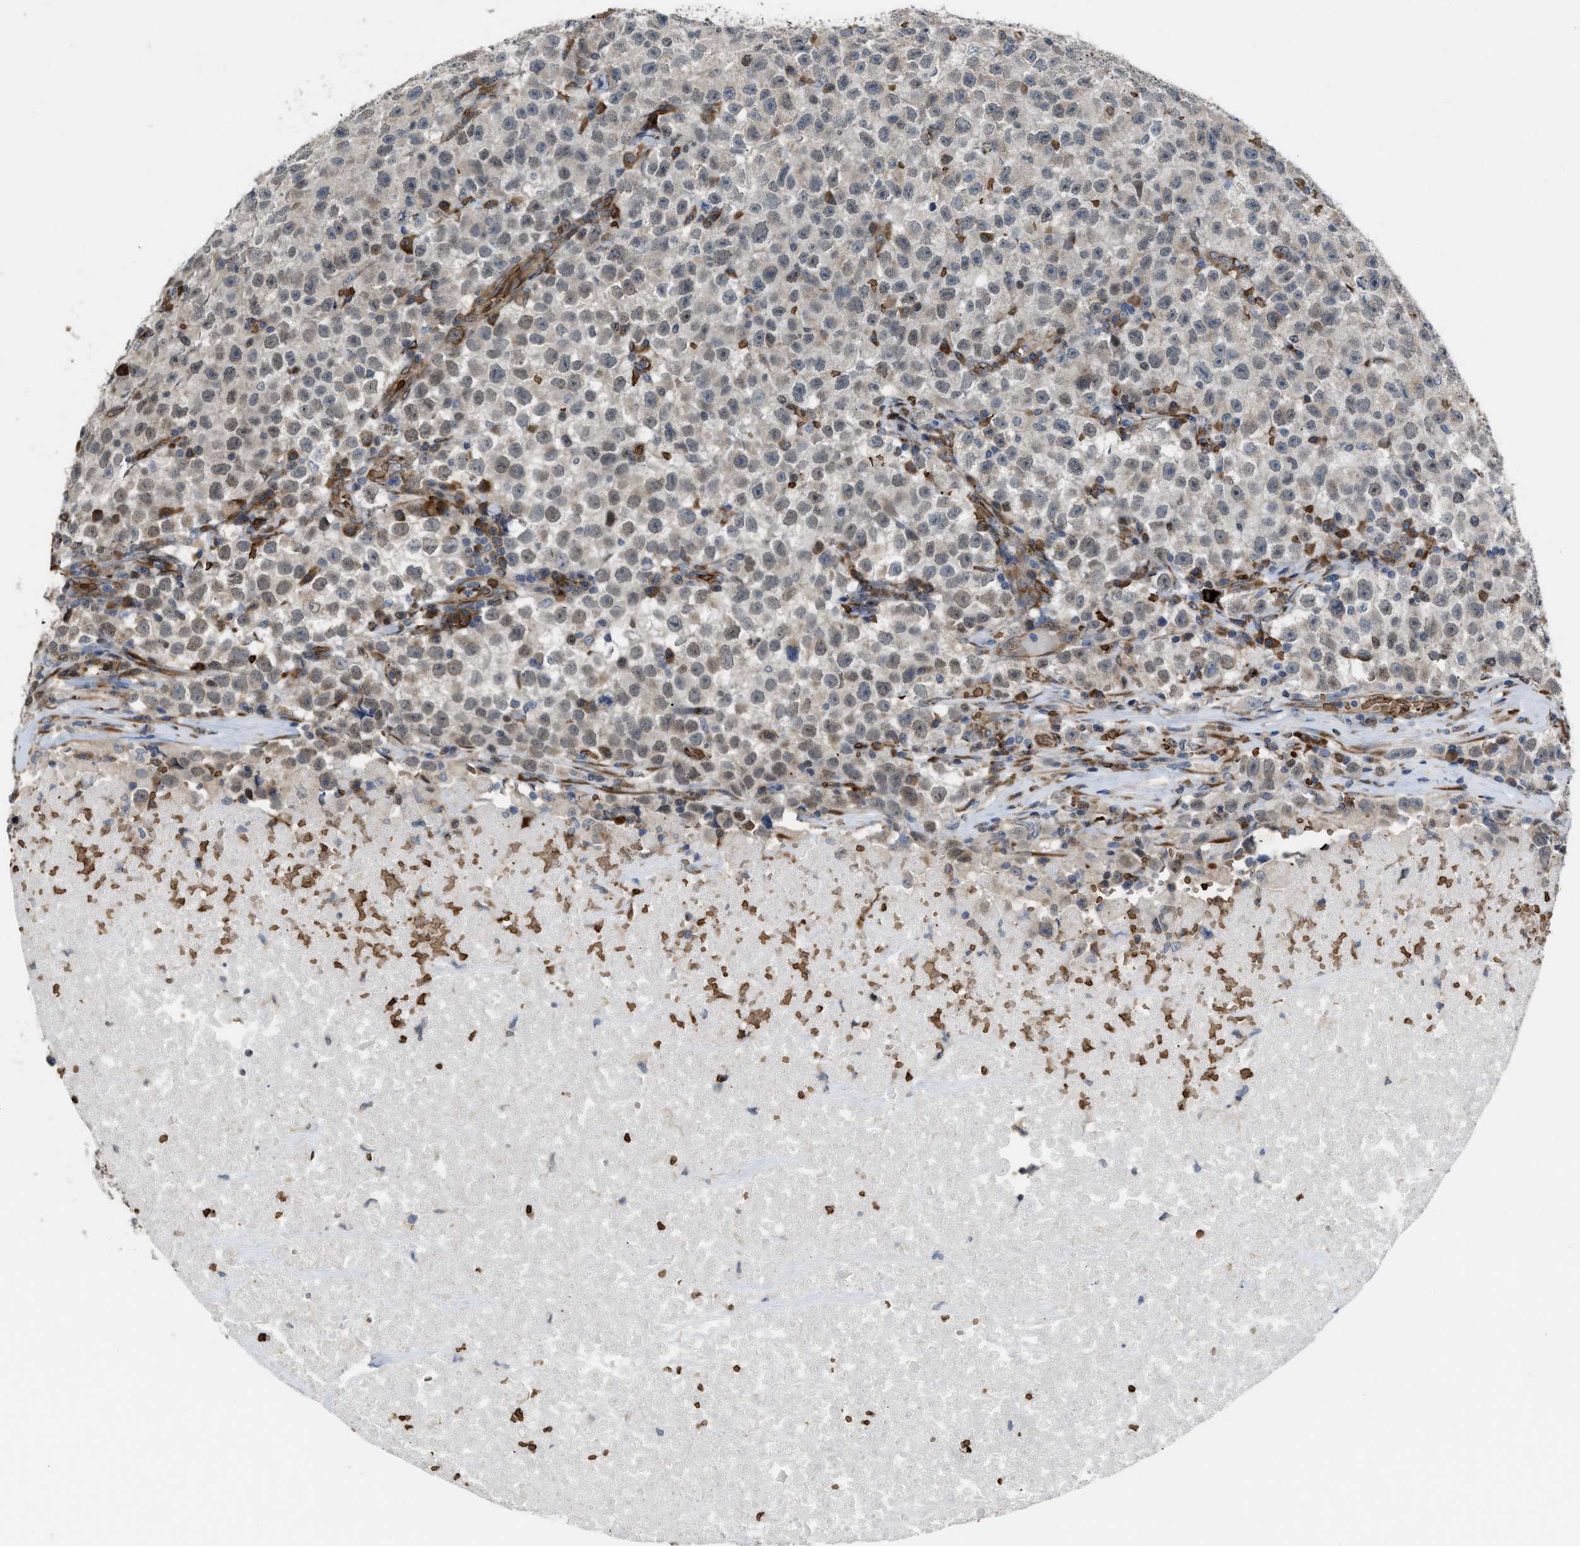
{"staining": {"intensity": "weak", "quantity": "25%-75%", "location": "nuclear"}, "tissue": "testis cancer", "cell_type": "Tumor cells", "image_type": "cancer", "snomed": [{"axis": "morphology", "description": "Seminoma, NOS"}, {"axis": "topography", "description": "Testis"}], "caption": "A brown stain shows weak nuclear positivity of a protein in seminoma (testis) tumor cells.", "gene": "SELENOM", "patient": {"sex": "male", "age": 22}}